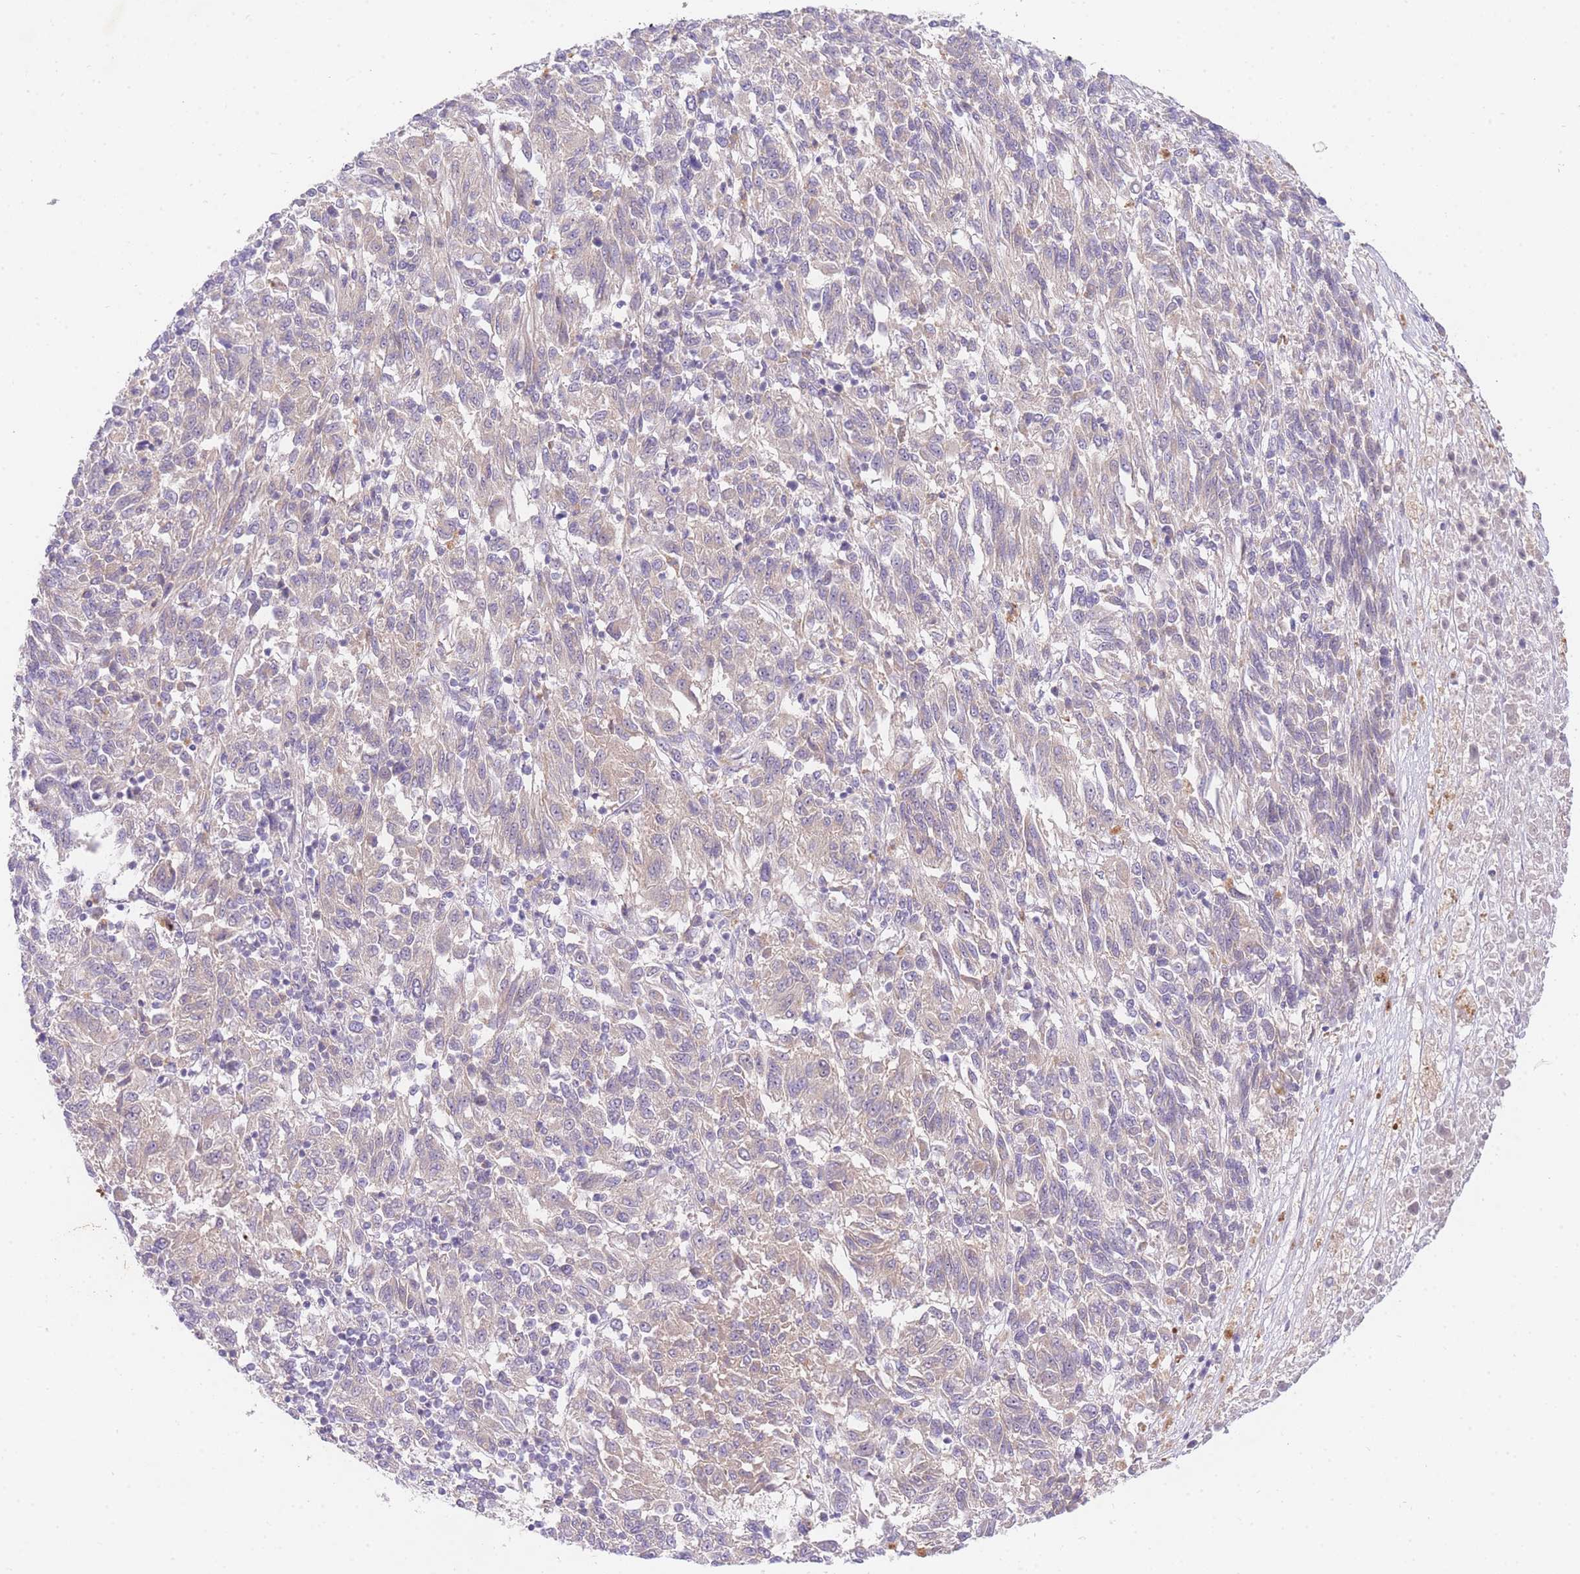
{"staining": {"intensity": "negative", "quantity": "none", "location": "none"}, "tissue": "melanoma", "cell_type": "Tumor cells", "image_type": "cancer", "snomed": [{"axis": "morphology", "description": "Malignant melanoma, Metastatic site"}, {"axis": "topography", "description": "Lung"}], "caption": "Histopathology image shows no significant protein staining in tumor cells of melanoma.", "gene": "SLC25A33", "patient": {"sex": "male", "age": 64}}